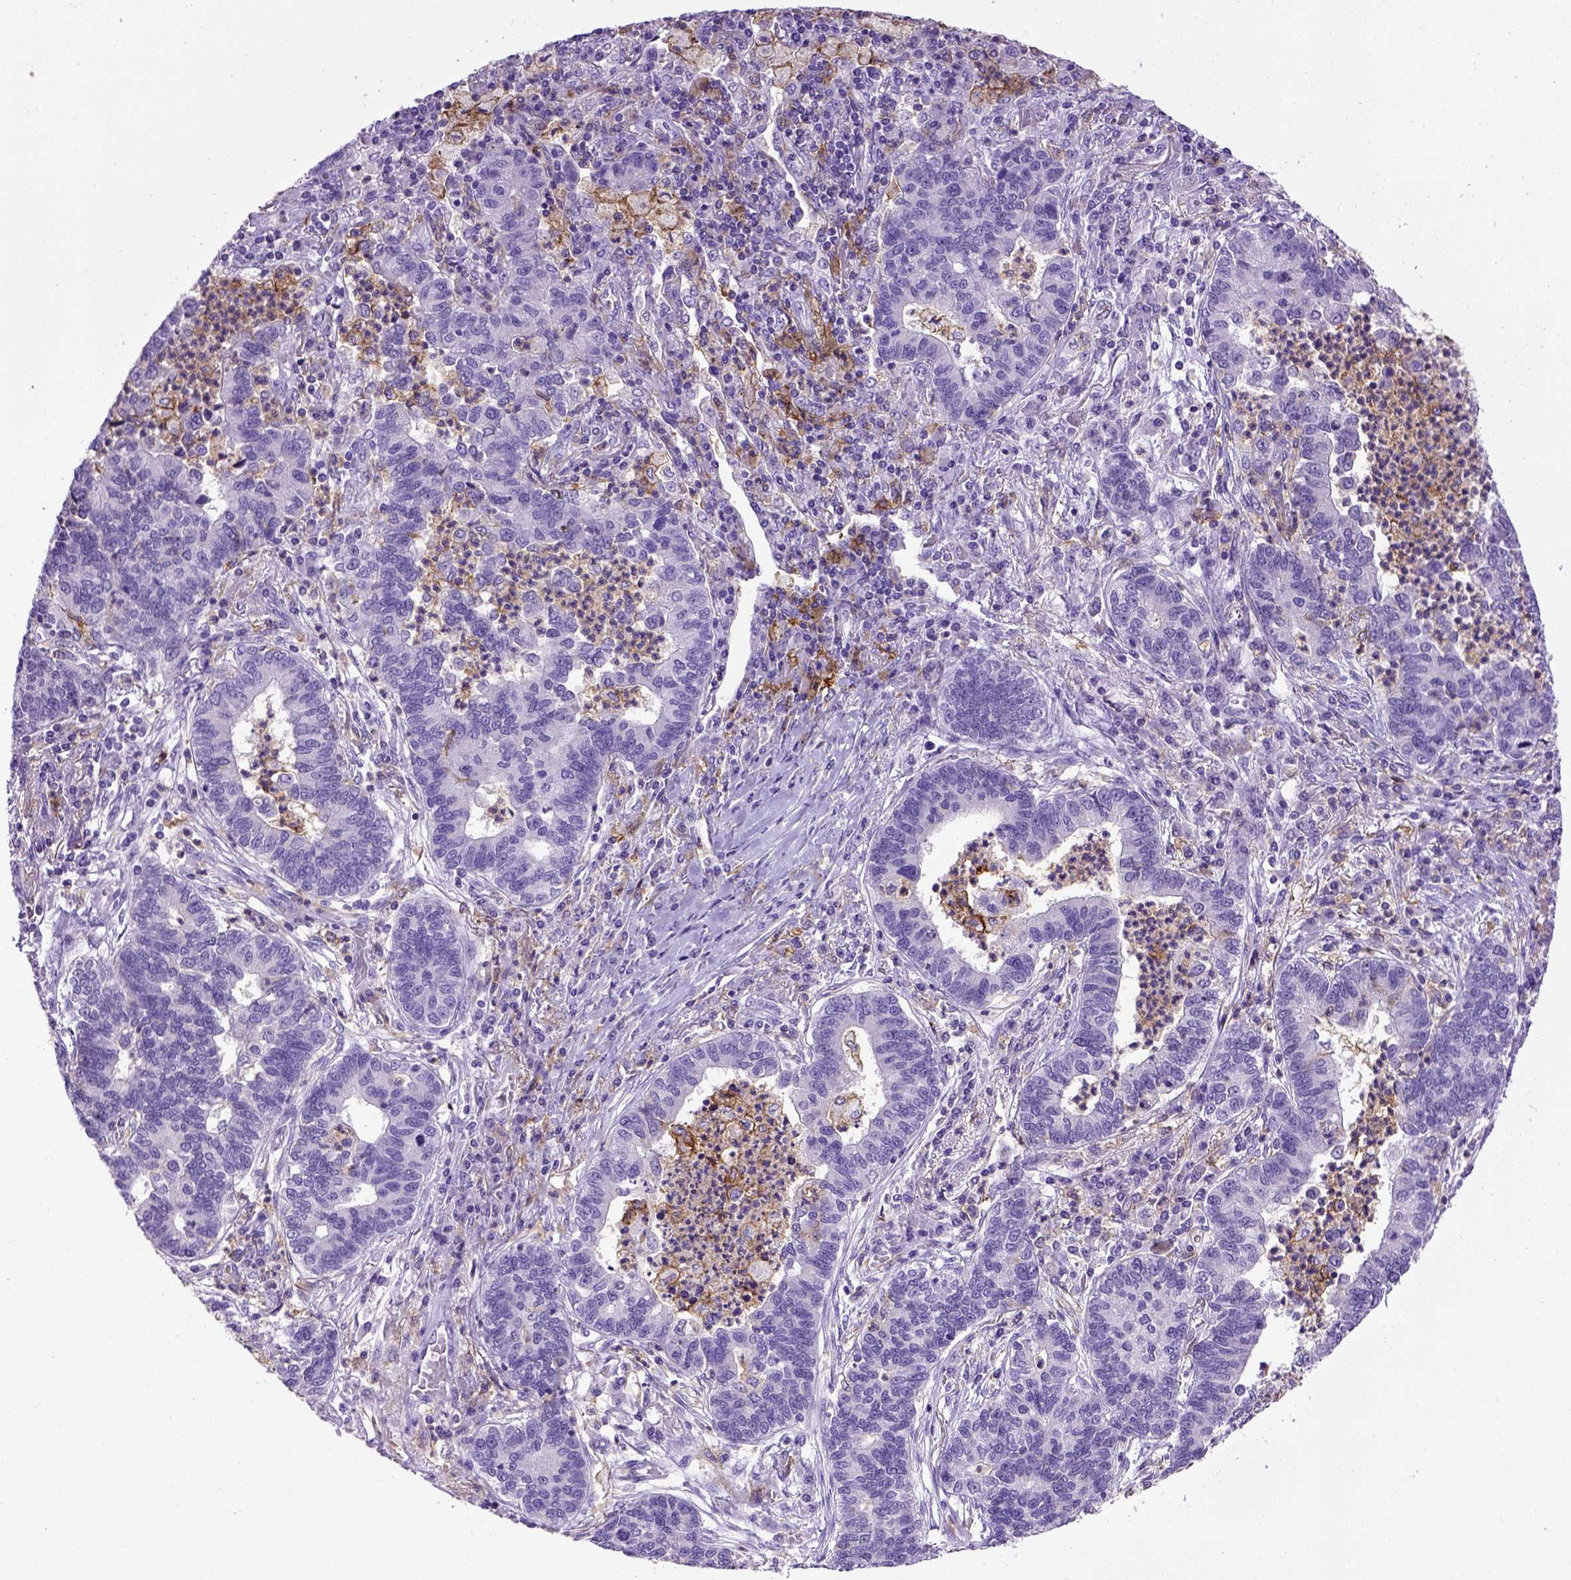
{"staining": {"intensity": "negative", "quantity": "none", "location": "none"}, "tissue": "lung cancer", "cell_type": "Tumor cells", "image_type": "cancer", "snomed": [{"axis": "morphology", "description": "Adenocarcinoma, NOS"}, {"axis": "topography", "description": "Lung"}], "caption": "Adenocarcinoma (lung) was stained to show a protein in brown. There is no significant expression in tumor cells.", "gene": "ITGAX", "patient": {"sex": "female", "age": 57}}